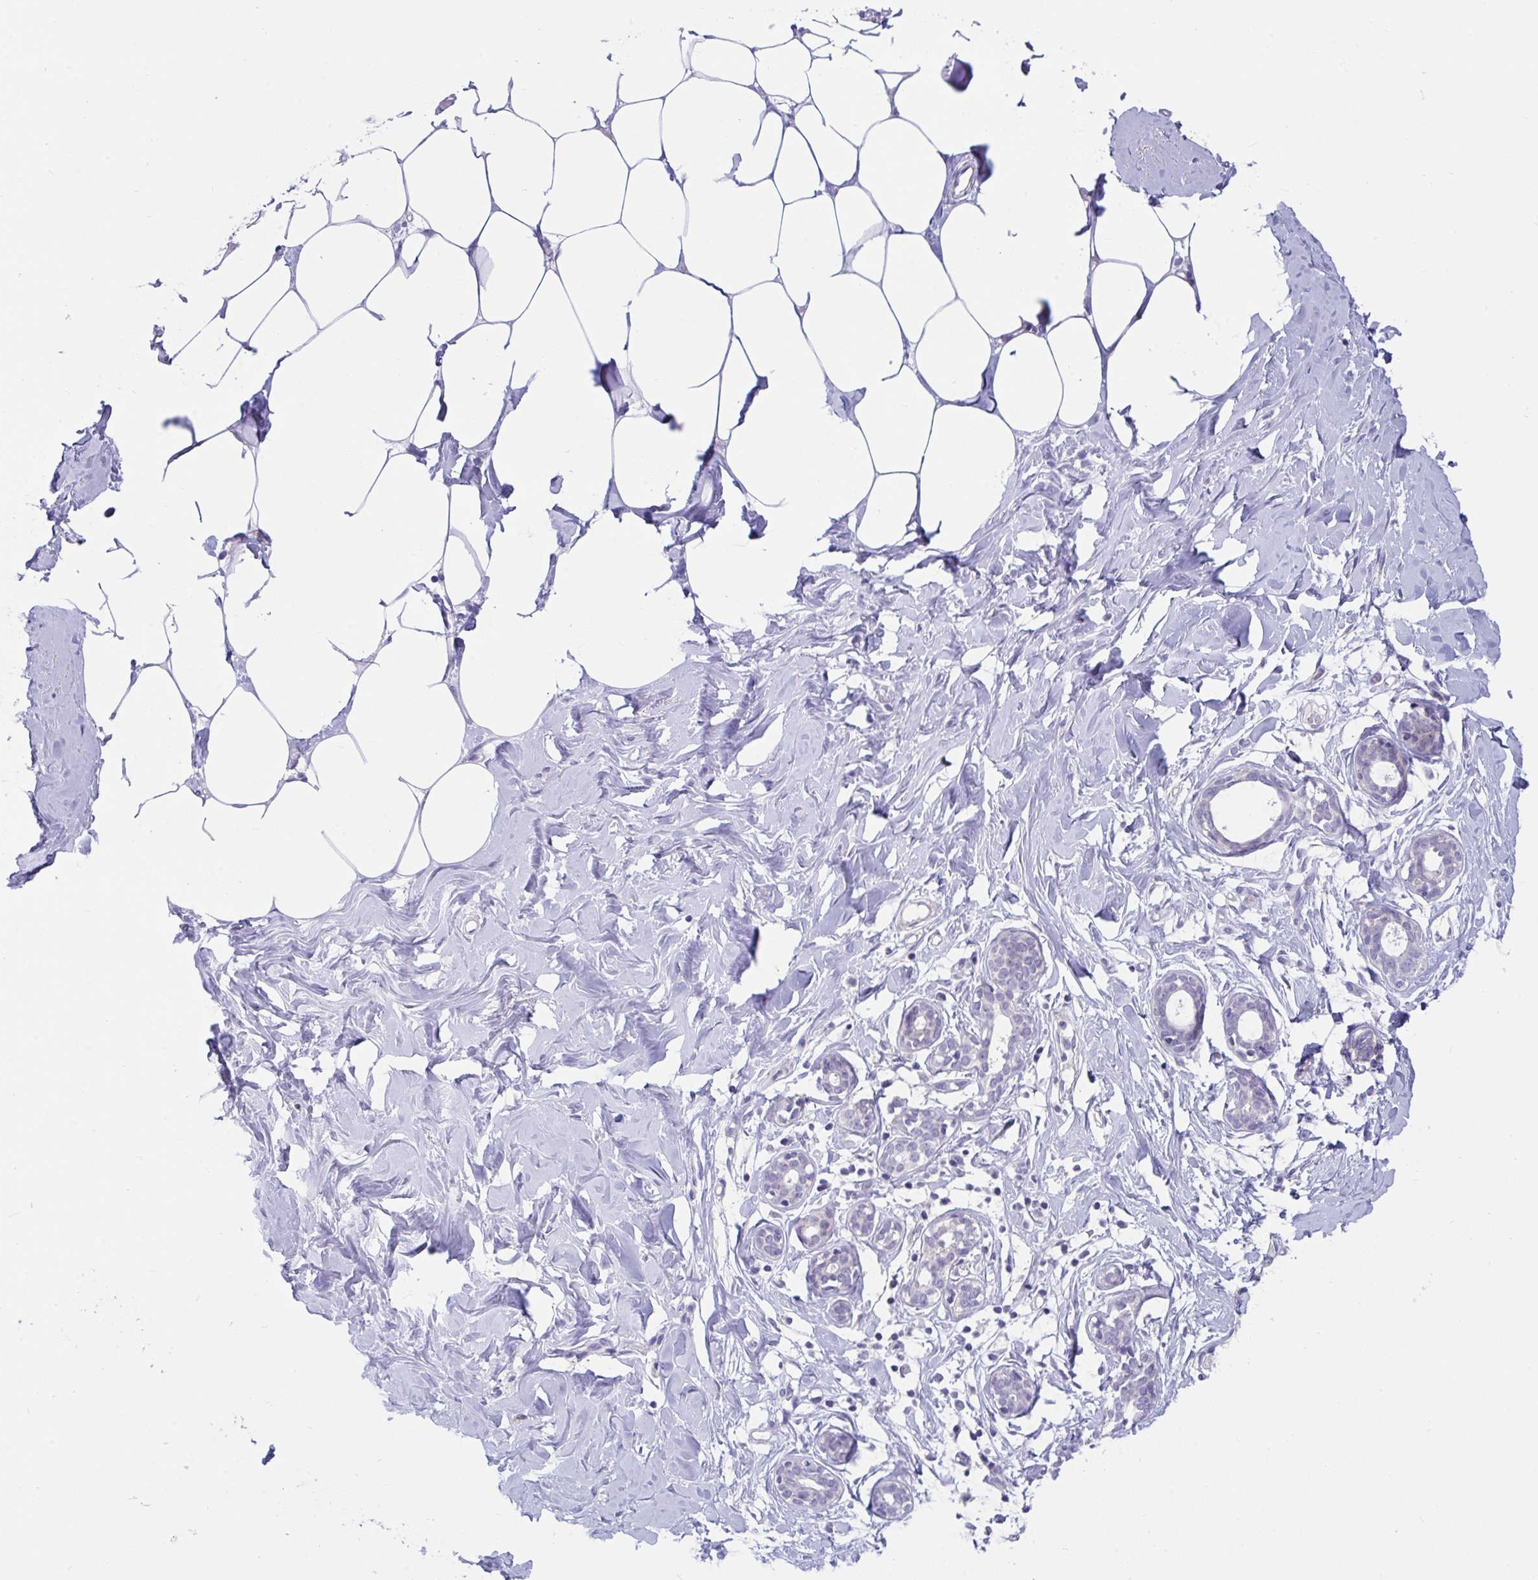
{"staining": {"intensity": "negative", "quantity": "none", "location": "none"}, "tissue": "breast", "cell_type": "Adipocytes", "image_type": "normal", "snomed": [{"axis": "morphology", "description": "Normal tissue, NOS"}, {"axis": "topography", "description": "Breast"}], "caption": "Immunohistochemistry of benign breast reveals no positivity in adipocytes.", "gene": "DTX3", "patient": {"sex": "female", "age": 27}}